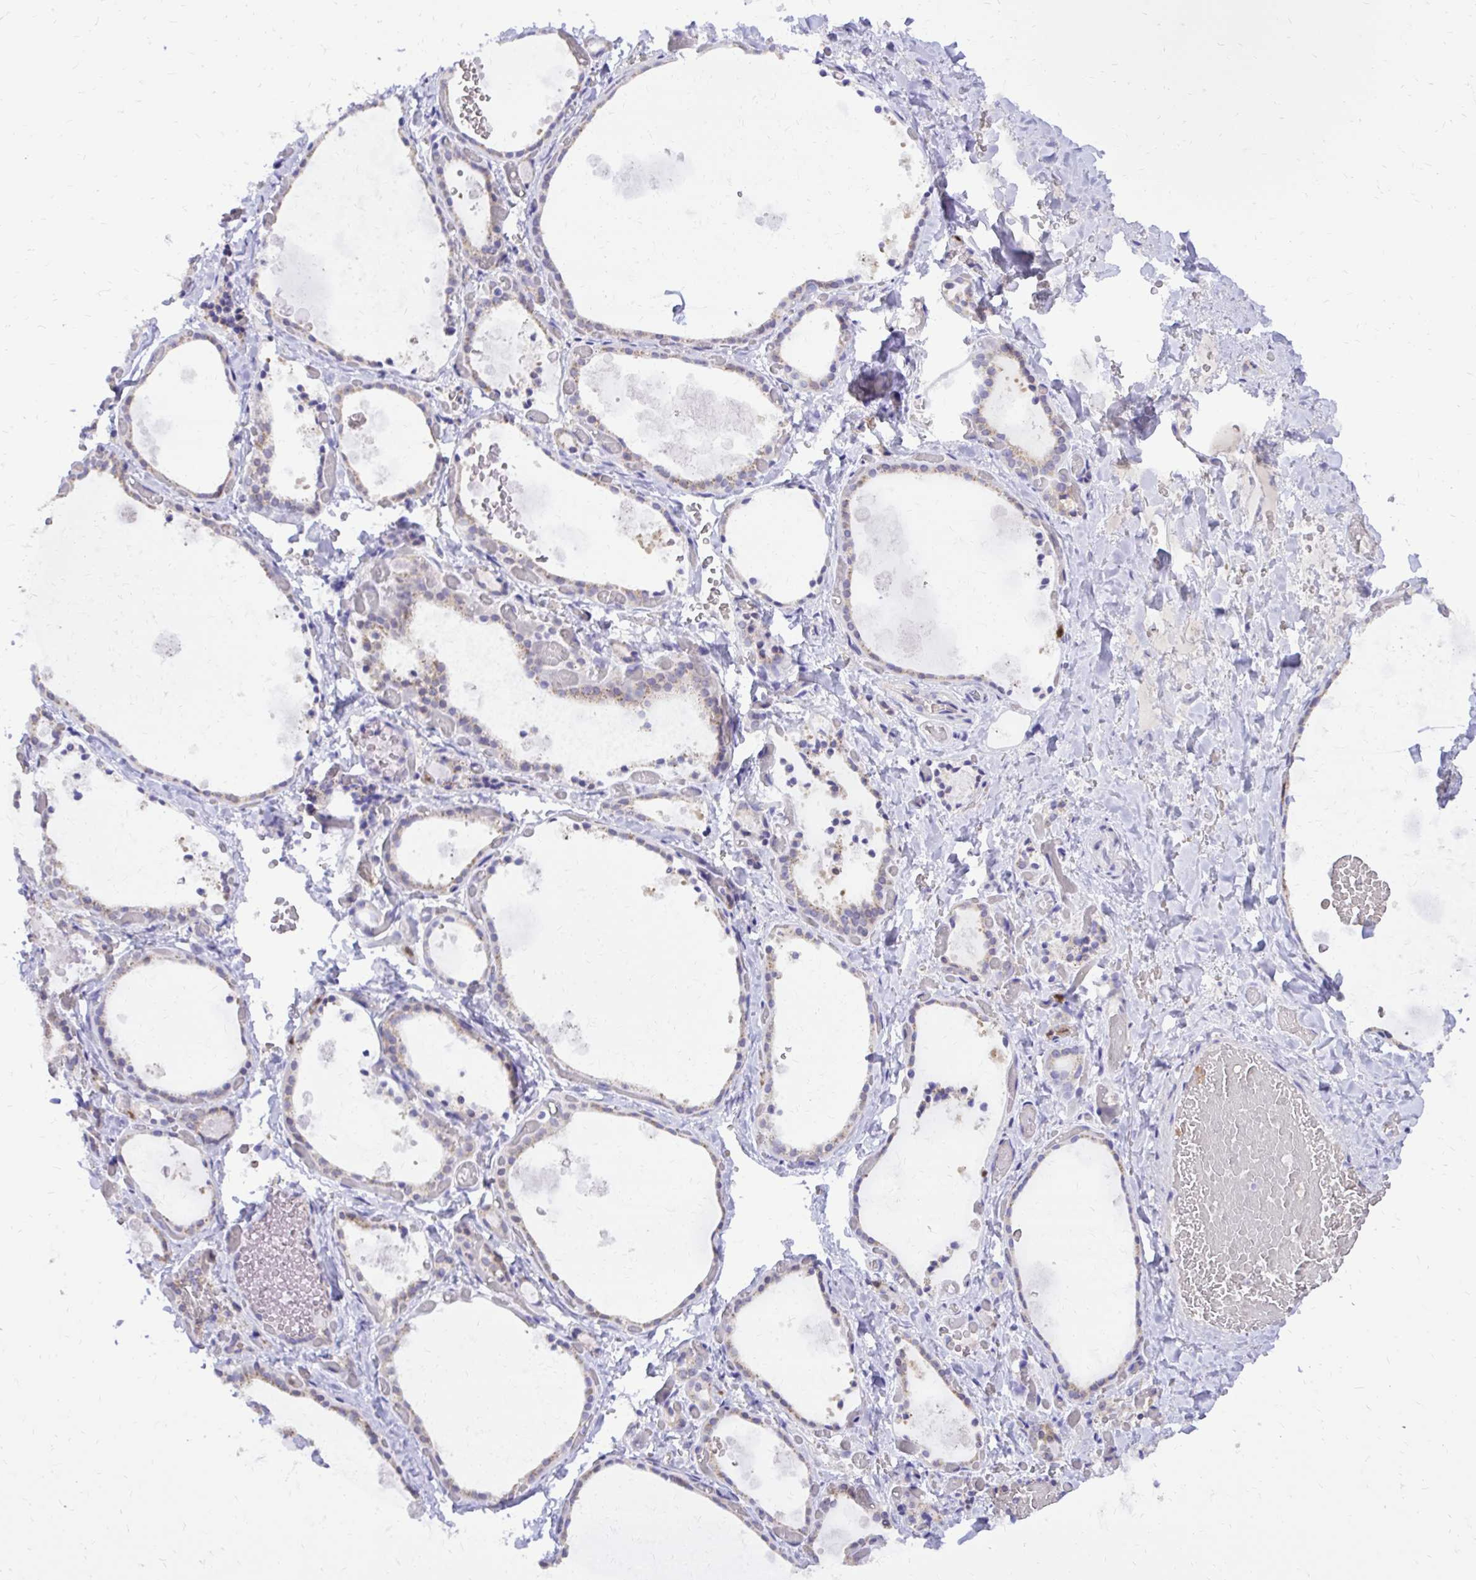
{"staining": {"intensity": "weak", "quantity": "<25%", "location": "cytoplasmic/membranous"}, "tissue": "thyroid gland", "cell_type": "Glandular cells", "image_type": "normal", "snomed": [{"axis": "morphology", "description": "Normal tissue, NOS"}, {"axis": "topography", "description": "Thyroid gland"}], "caption": "Glandular cells are negative for brown protein staining in unremarkable thyroid gland.", "gene": "CAT", "patient": {"sex": "female", "age": 56}}